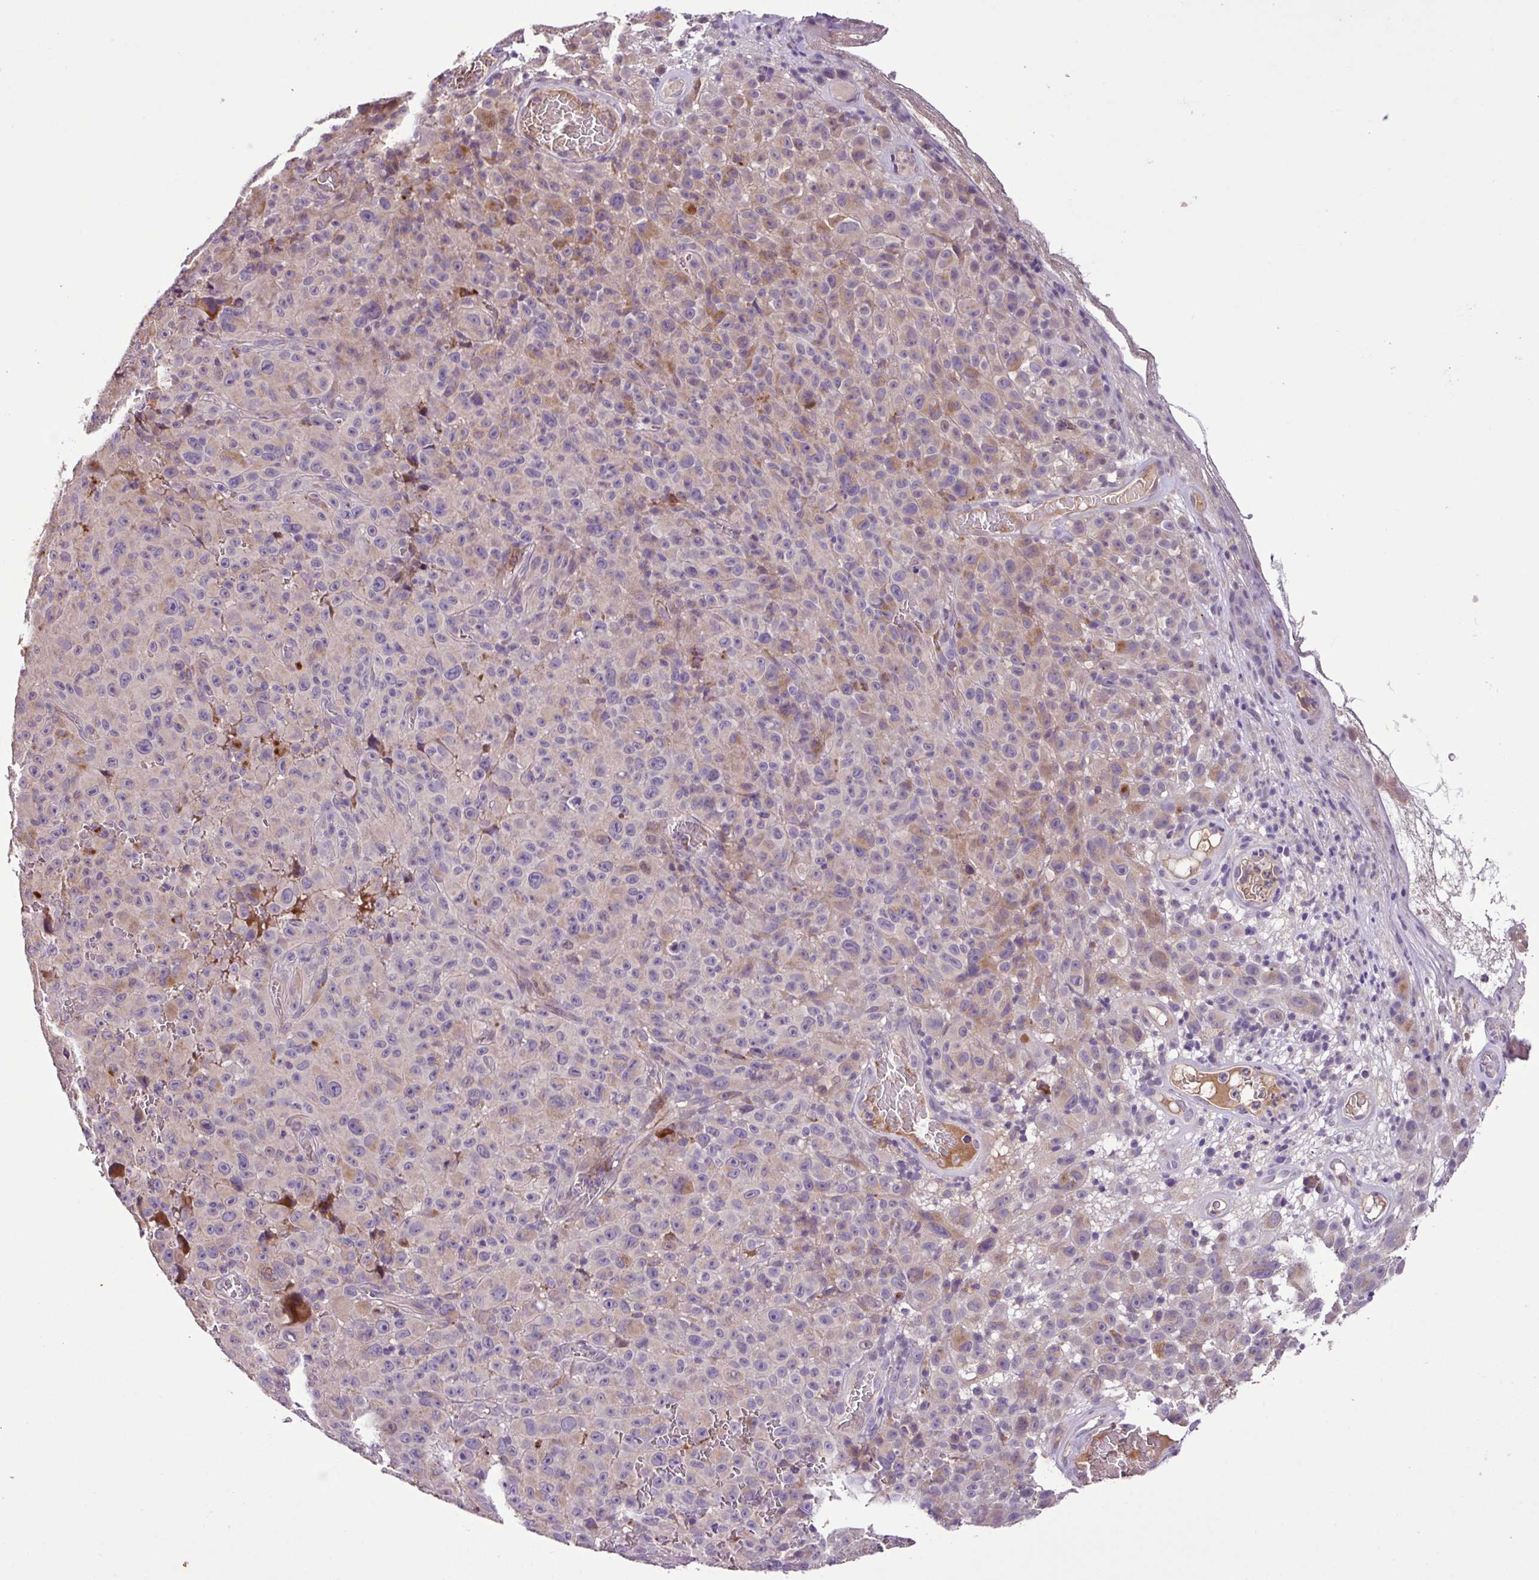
{"staining": {"intensity": "weak", "quantity": "<25%", "location": "cytoplasmic/membranous"}, "tissue": "melanoma", "cell_type": "Tumor cells", "image_type": "cancer", "snomed": [{"axis": "morphology", "description": "Malignant melanoma, NOS"}, {"axis": "topography", "description": "Skin"}], "caption": "The histopathology image reveals no staining of tumor cells in malignant melanoma.", "gene": "ZNF266", "patient": {"sex": "female", "age": 82}}